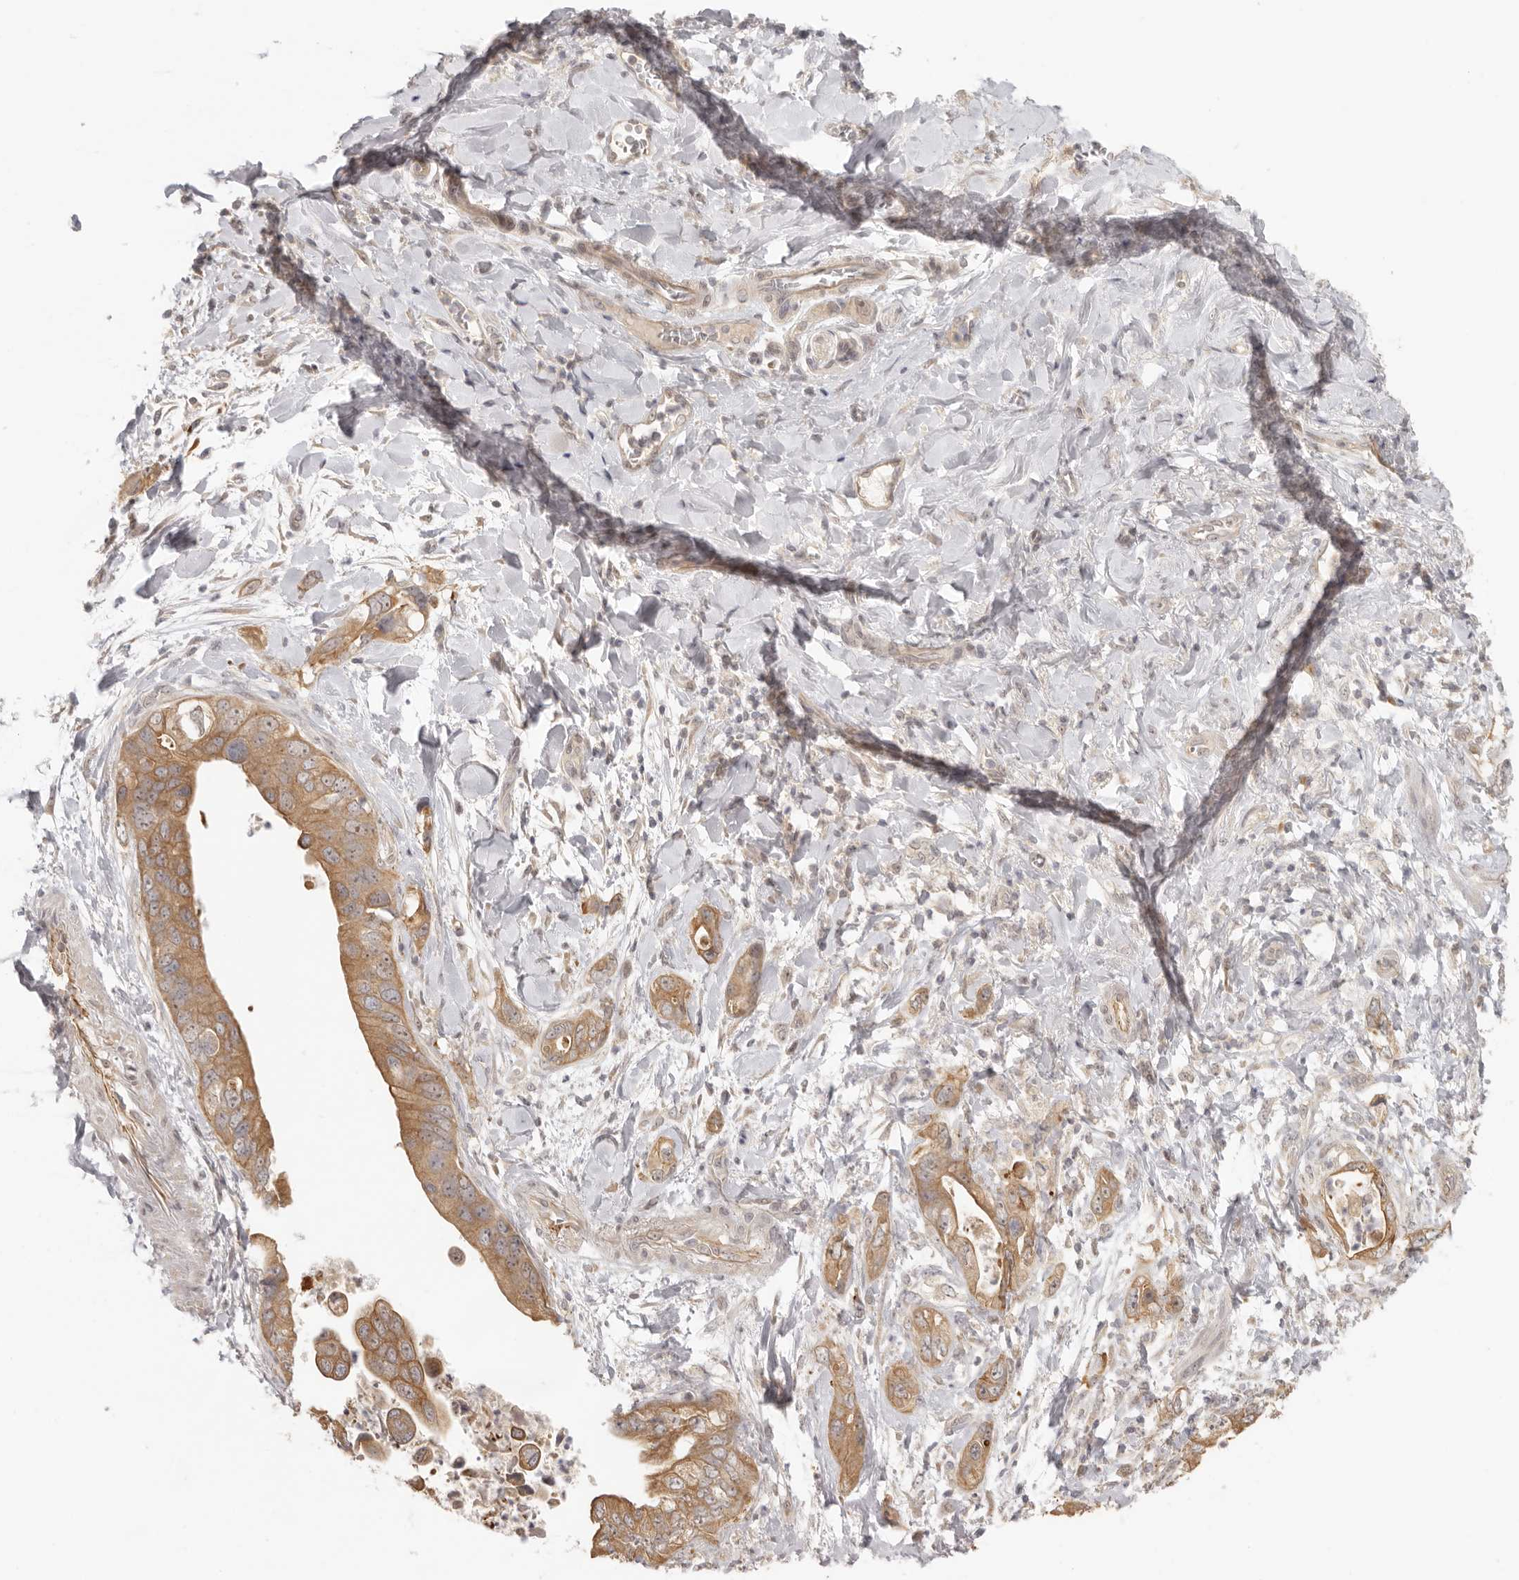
{"staining": {"intensity": "moderate", "quantity": ">75%", "location": "cytoplasmic/membranous"}, "tissue": "pancreatic cancer", "cell_type": "Tumor cells", "image_type": "cancer", "snomed": [{"axis": "morphology", "description": "Adenocarcinoma, NOS"}, {"axis": "topography", "description": "Pancreas"}], "caption": "A brown stain highlights moderate cytoplasmic/membranous expression of a protein in adenocarcinoma (pancreatic) tumor cells. (Brightfield microscopy of DAB IHC at high magnification).", "gene": "AHDC1", "patient": {"sex": "female", "age": 78}}